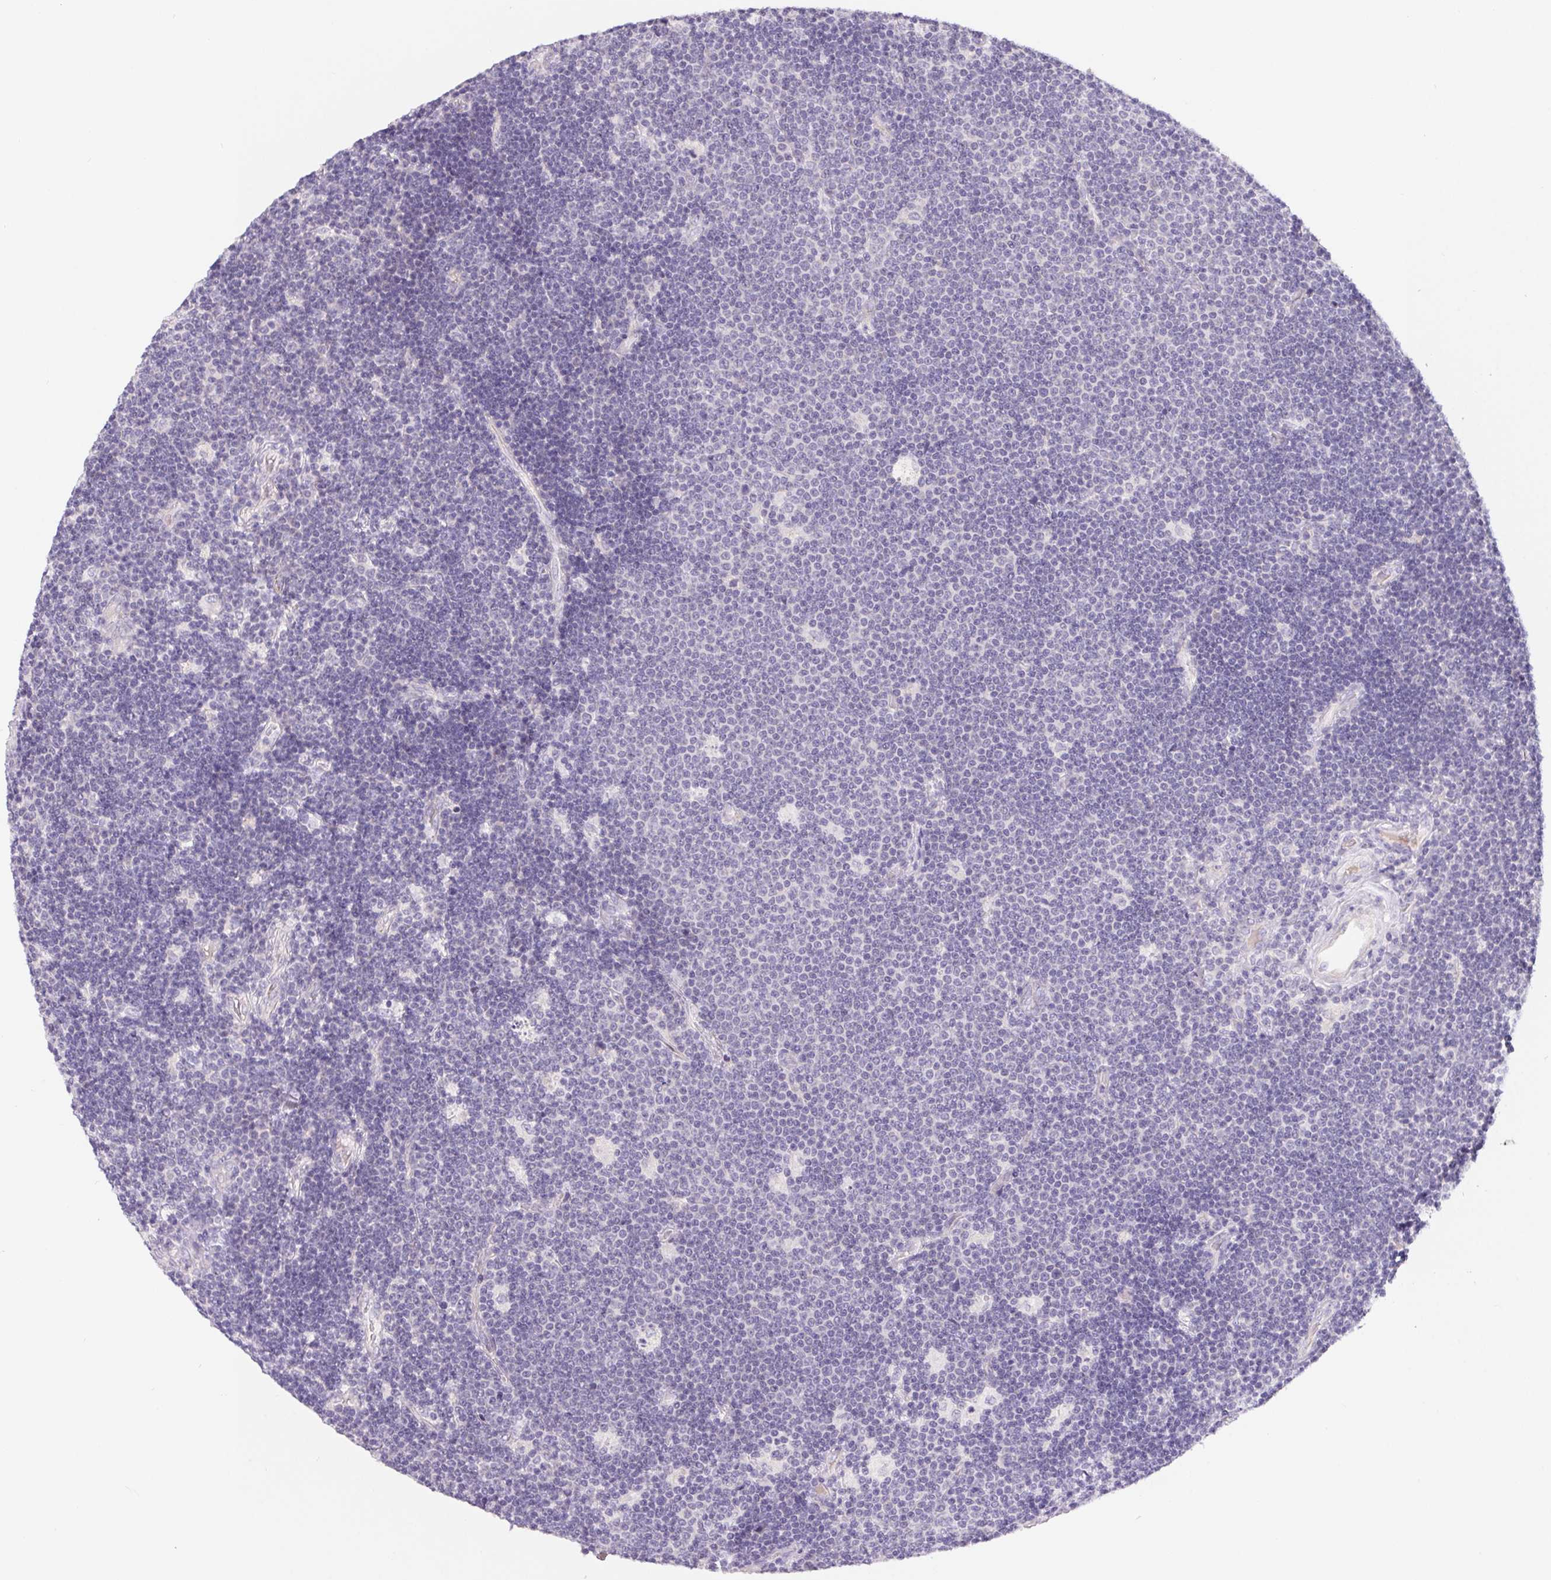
{"staining": {"intensity": "negative", "quantity": "none", "location": "none"}, "tissue": "lymphoma", "cell_type": "Tumor cells", "image_type": "cancer", "snomed": [{"axis": "morphology", "description": "Malignant lymphoma, non-Hodgkin's type, Low grade"}, {"axis": "topography", "description": "Brain"}], "caption": "High power microscopy photomicrograph of an immunohistochemistry photomicrograph of lymphoma, revealing no significant positivity in tumor cells.", "gene": "LPA", "patient": {"sex": "female", "age": 66}}